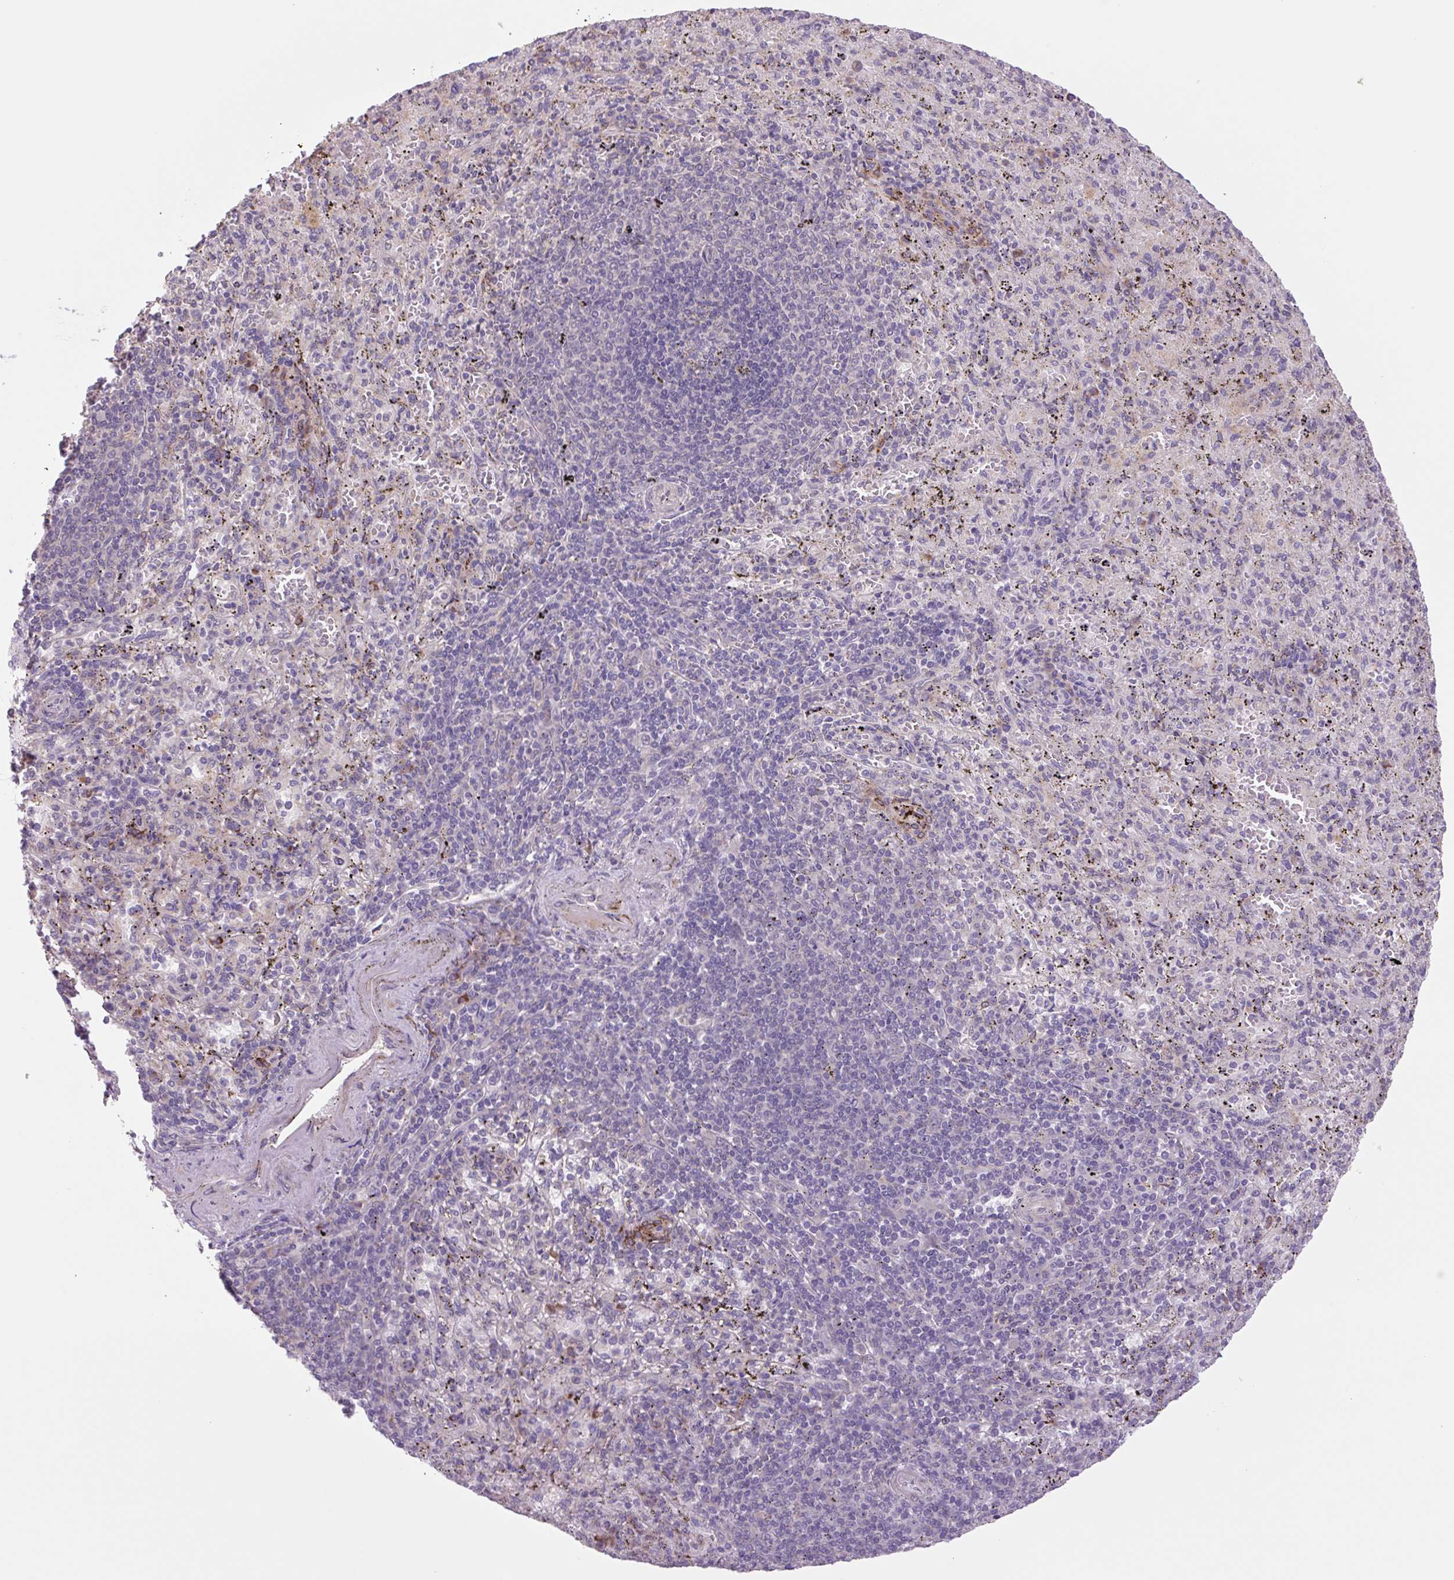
{"staining": {"intensity": "weak", "quantity": "<25%", "location": "cytoplasmic/membranous"}, "tissue": "spleen", "cell_type": "Cells in red pulp", "image_type": "normal", "snomed": [{"axis": "morphology", "description": "Normal tissue, NOS"}, {"axis": "topography", "description": "Spleen"}], "caption": "Immunohistochemical staining of benign human spleen displays no significant staining in cells in red pulp.", "gene": "PLA2G4A", "patient": {"sex": "male", "age": 57}}